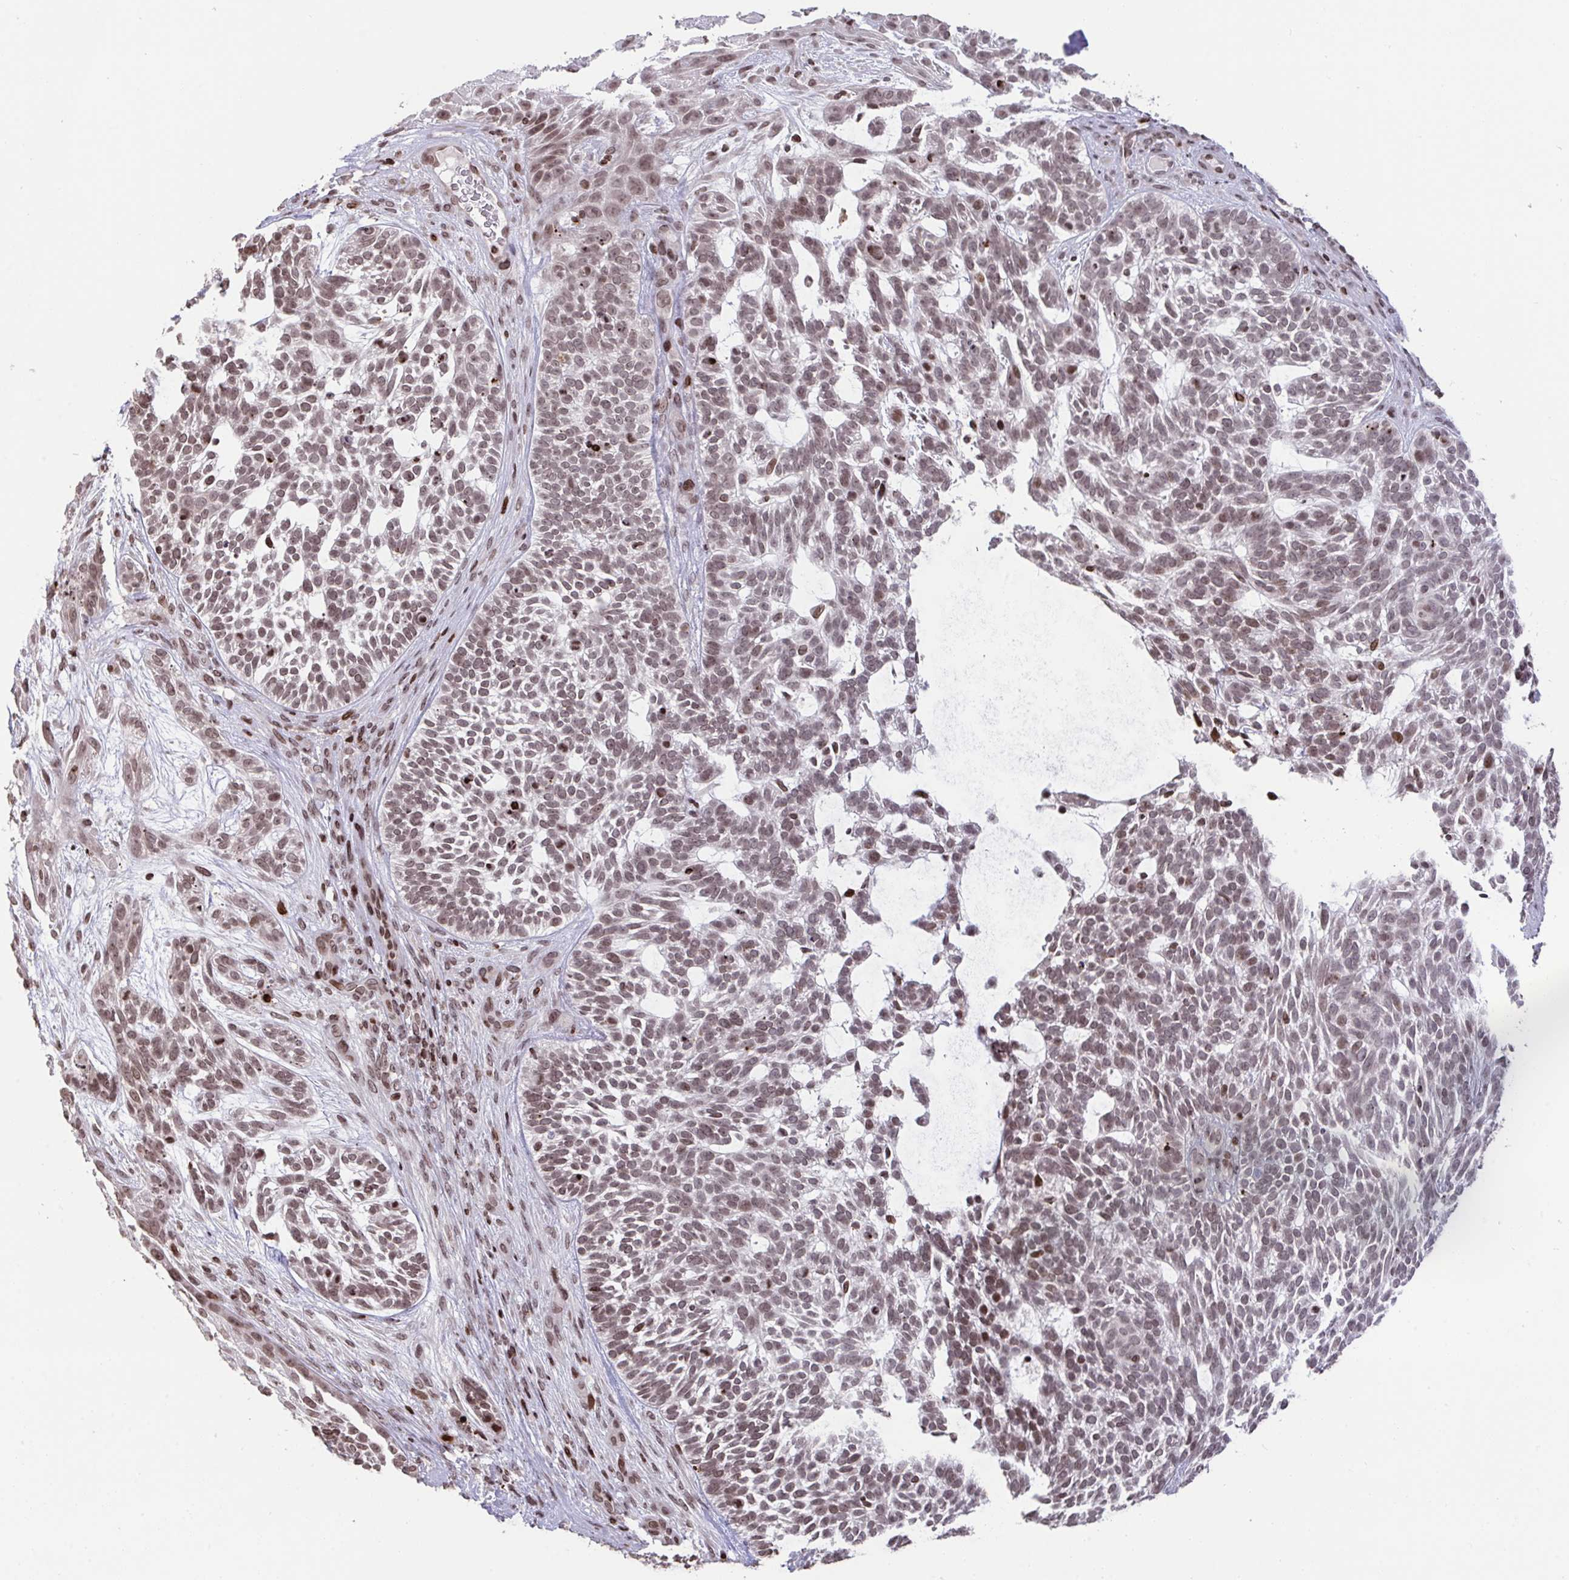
{"staining": {"intensity": "weak", "quantity": ">75%", "location": "nuclear"}, "tissue": "skin cancer", "cell_type": "Tumor cells", "image_type": "cancer", "snomed": [{"axis": "morphology", "description": "Basal cell carcinoma"}, {"axis": "topography", "description": "Skin"}, {"axis": "topography", "description": "Skin, foot"}], "caption": "Brown immunohistochemical staining in skin cancer shows weak nuclear staining in about >75% of tumor cells.", "gene": "NIP7", "patient": {"sex": "female", "age": 77}}